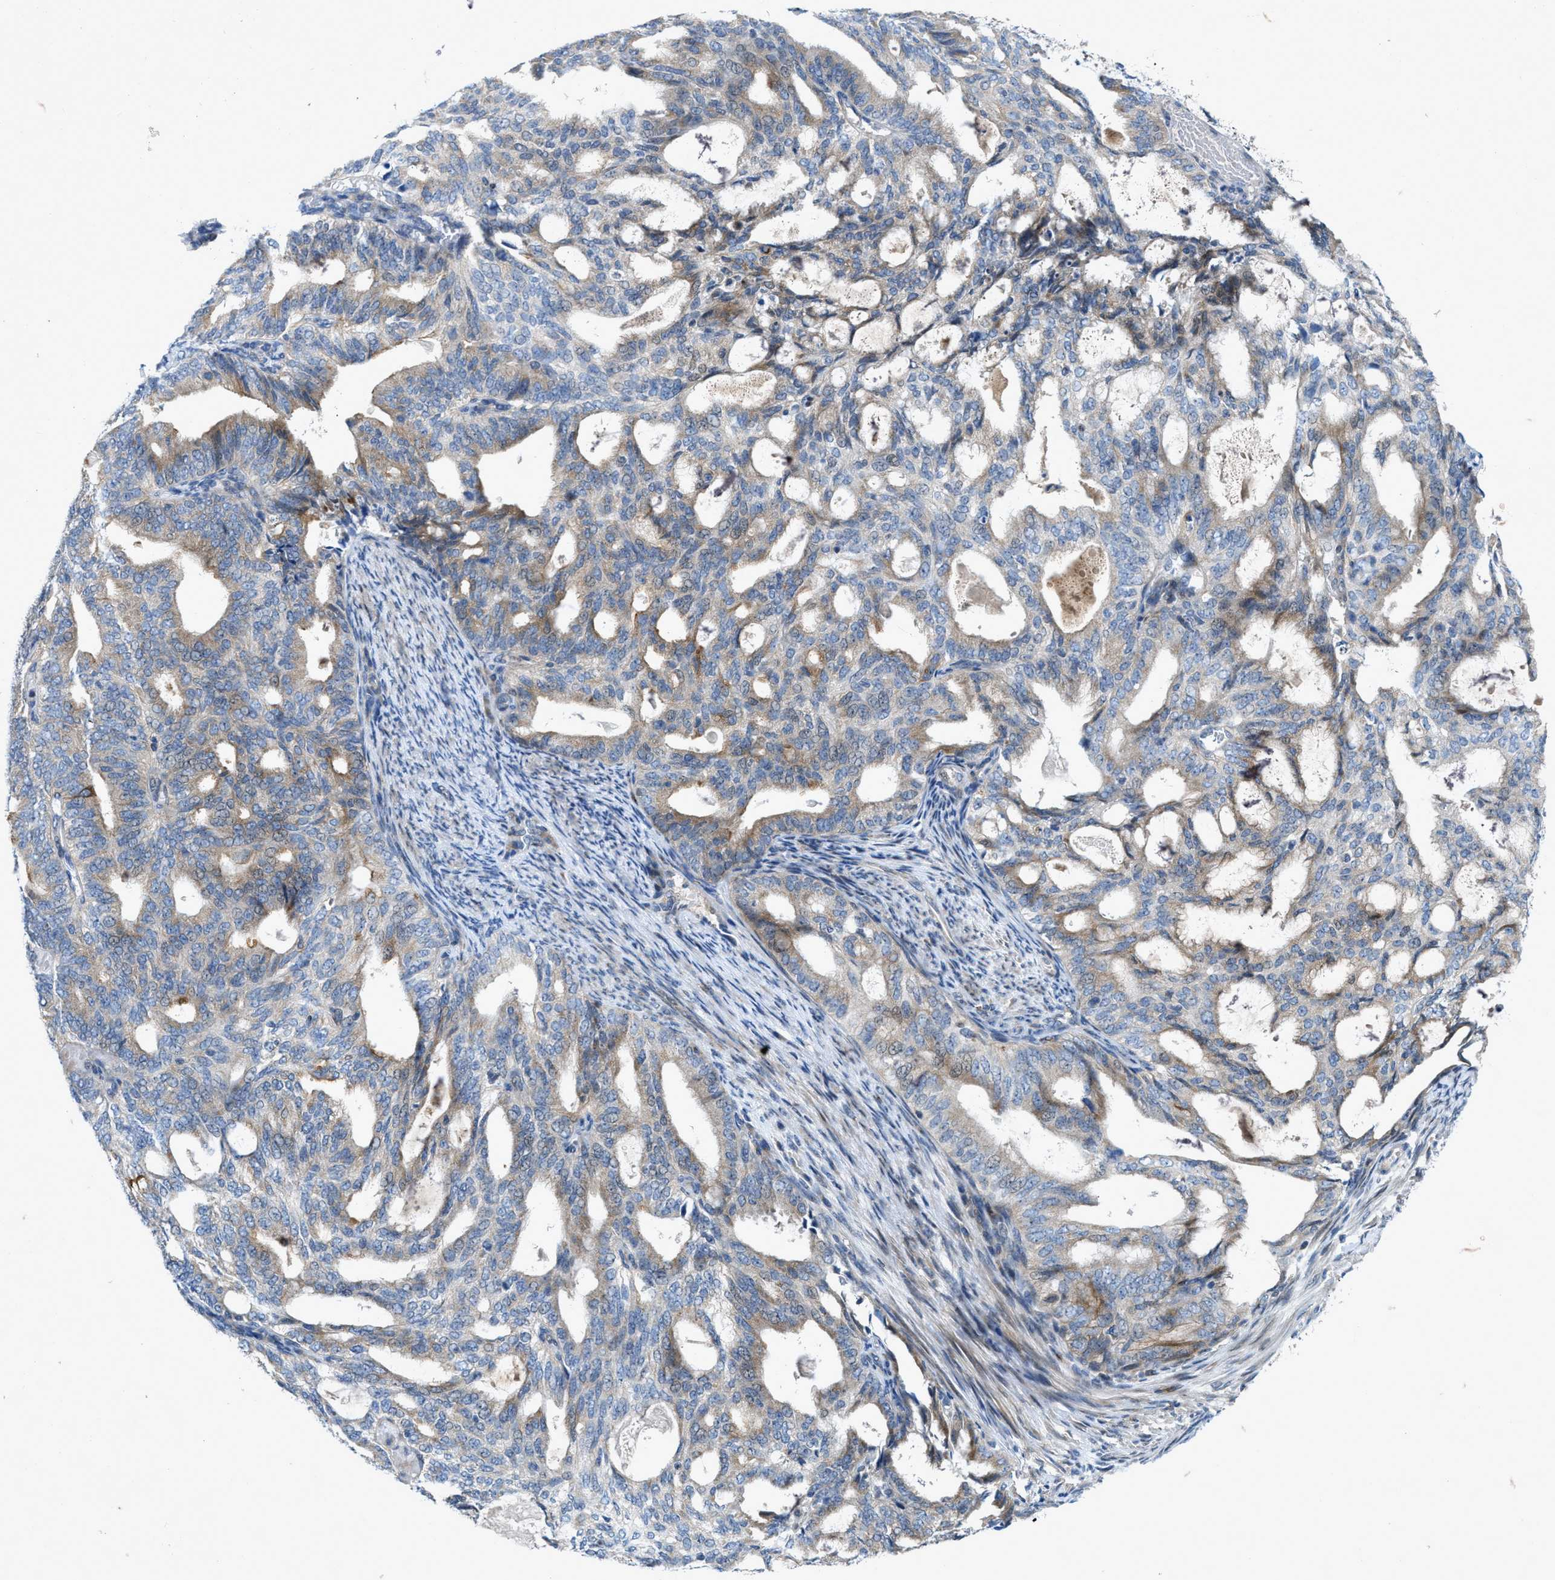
{"staining": {"intensity": "weak", "quantity": "25%-75%", "location": "cytoplasmic/membranous"}, "tissue": "endometrial cancer", "cell_type": "Tumor cells", "image_type": "cancer", "snomed": [{"axis": "morphology", "description": "Adenocarcinoma, NOS"}, {"axis": "topography", "description": "Endometrium"}], "caption": "Adenocarcinoma (endometrial) was stained to show a protein in brown. There is low levels of weak cytoplasmic/membranous staining in approximately 25%-75% of tumor cells.", "gene": "URGCP", "patient": {"sex": "female", "age": 58}}